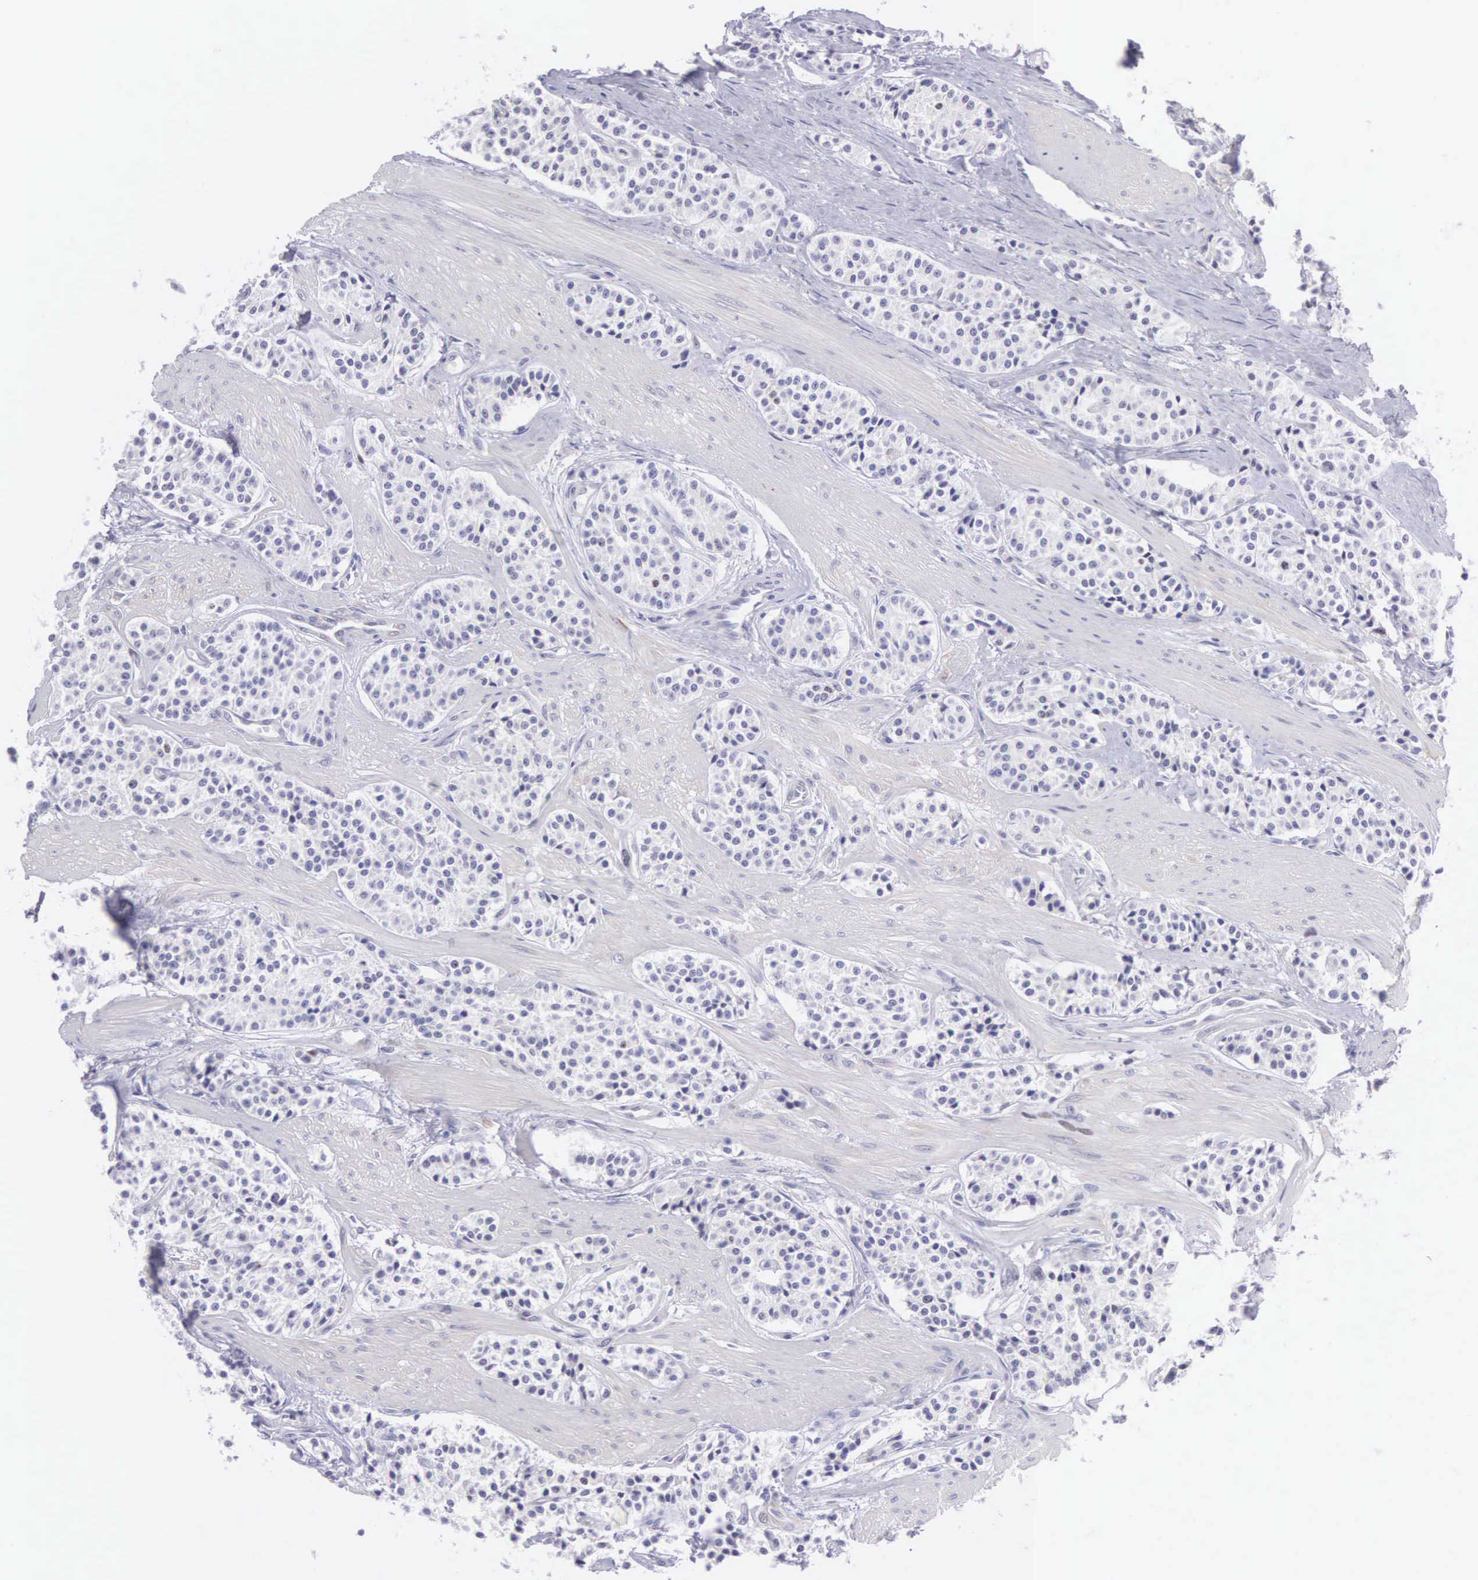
{"staining": {"intensity": "negative", "quantity": "none", "location": "none"}, "tissue": "carcinoid", "cell_type": "Tumor cells", "image_type": "cancer", "snomed": [{"axis": "morphology", "description": "Carcinoid, malignant, NOS"}, {"axis": "topography", "description": "Stomach"}], "caption": "This is an IHC photomicrograph of carcinoid. There is no staining in tumor cells.", "gene": "SOX11", "patient": {"sex": "female", "age": 76}}